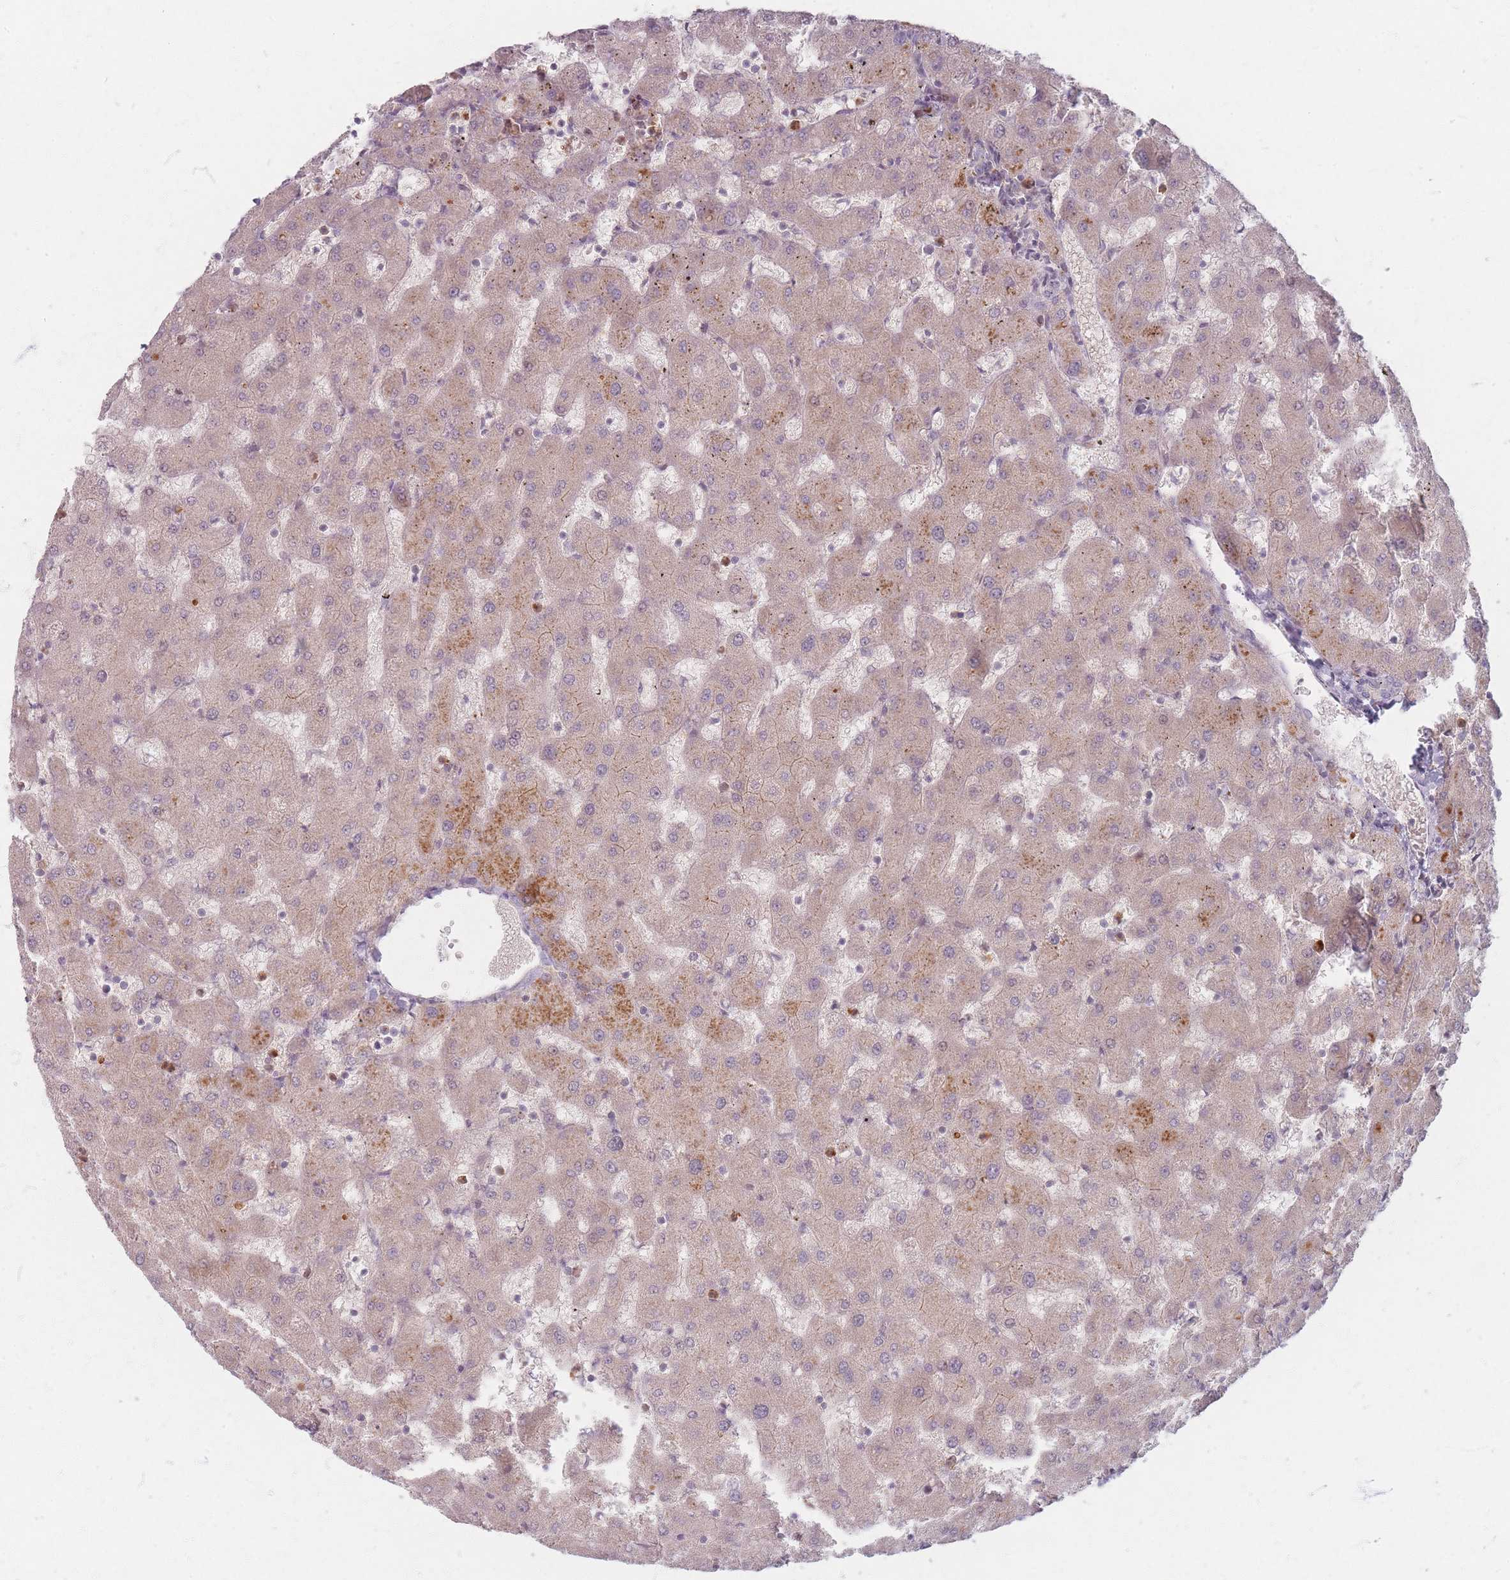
{"staining": {"intensity": "negative", "quantity": "none", "location": "none"}, "tissue": "liver", "cell_type": "Cholangiocytes", "image_type": "normal", "snomed": [{"axis": "morphology", "description": "Normal tissue, NOS"}, {"axis": "topography", "description": "Liver"}], "caption": "There is no significant positivity in cholangiocytes of liver. (DAB (3,3'-diaminobenzidine) IHC with hematoxylin counter stain).", "gene": "CHCHD7", "patient": {"sex": "female", "age": 63}}